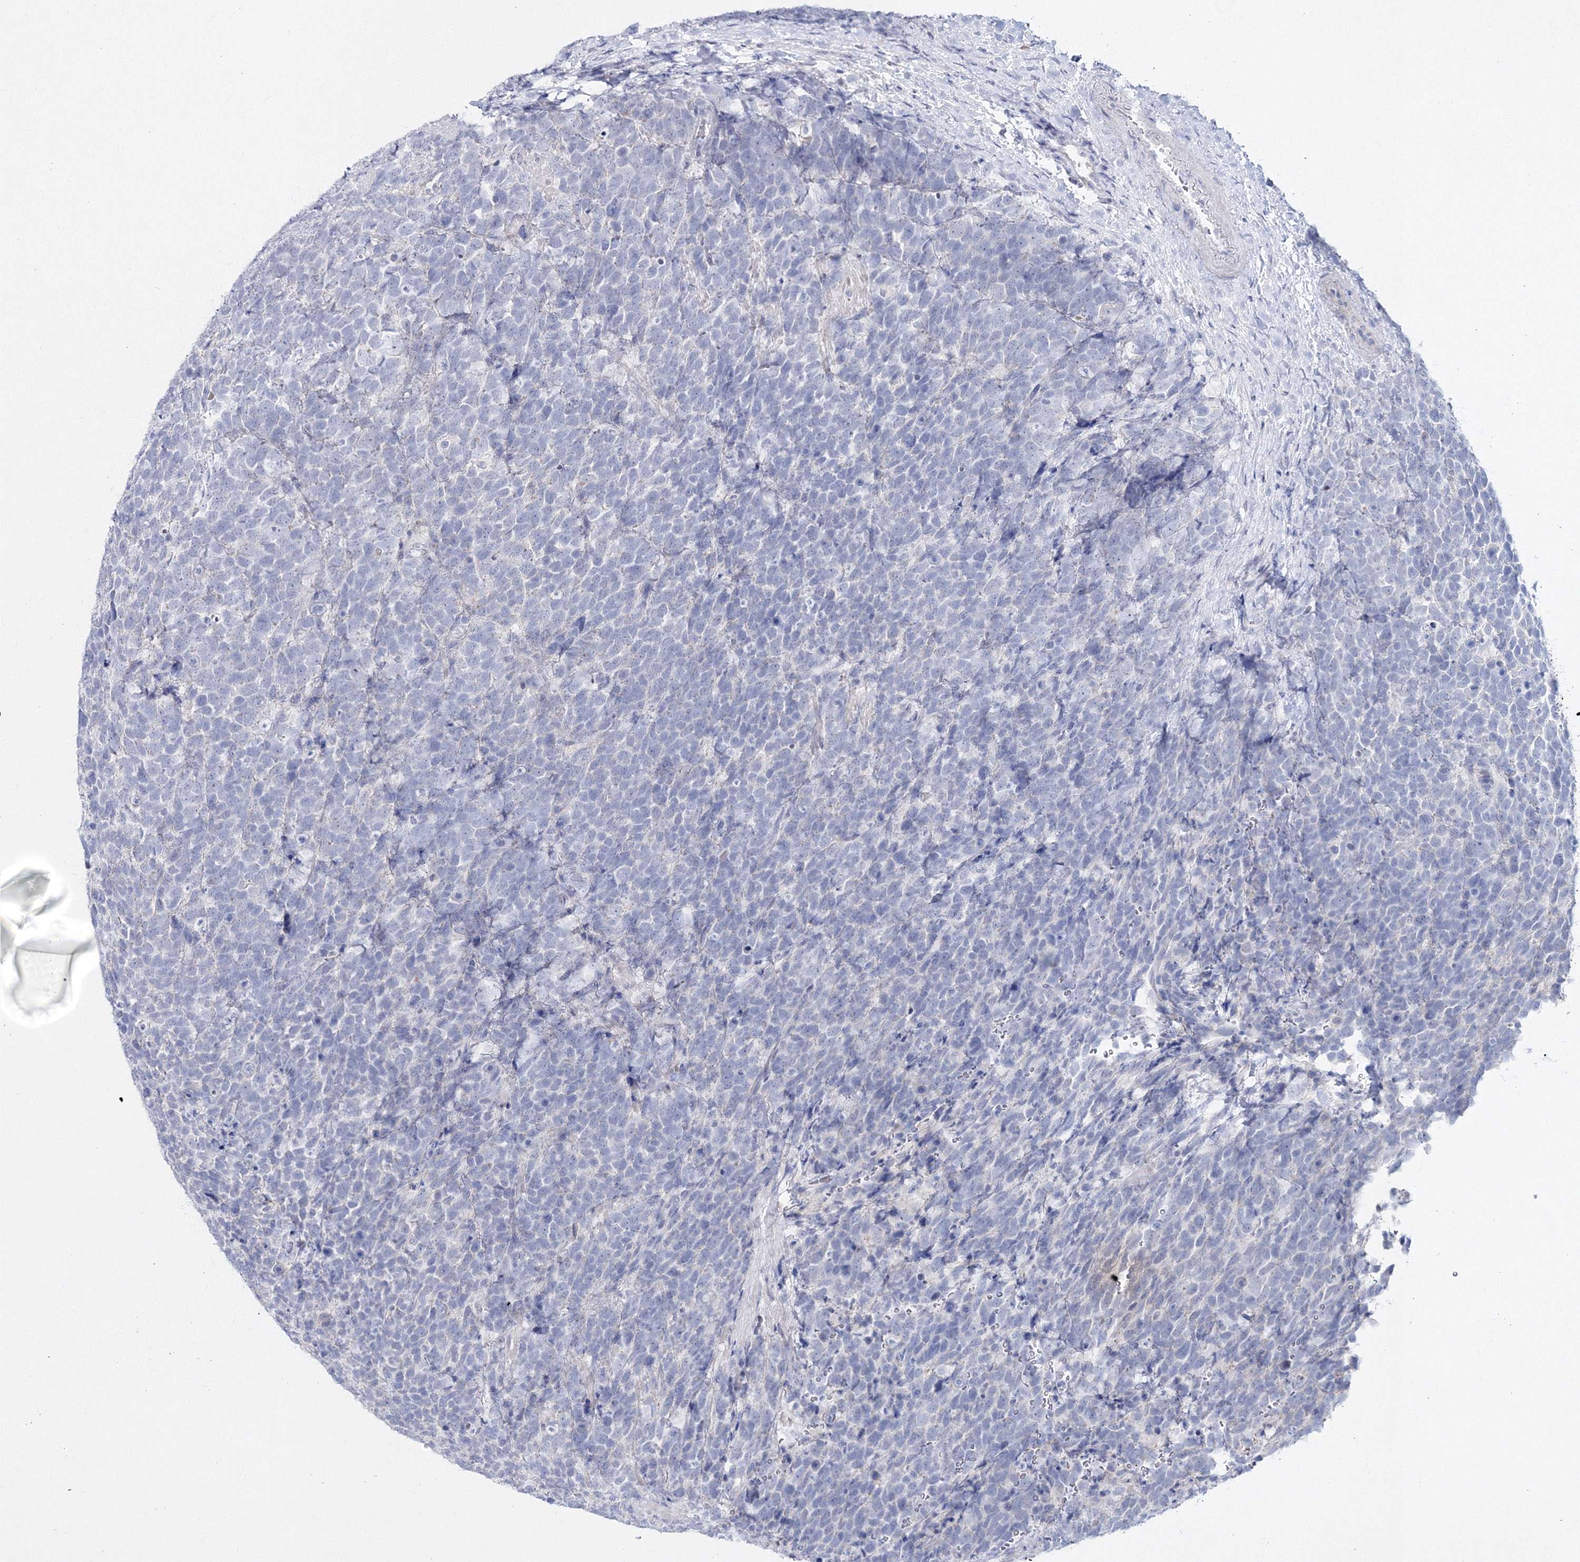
{"staining": {"intensity": "negative", "quantity": "none", "location": "none"}, "tissue": "urothelial cancer", "cell_type": "Tumor cells", "image_type": "cancer", "snomed": [{"axis": "morphology", "description": "Urothelial carcinoma, High grade"}, {"axis": "topography", "description": "Urinary bladder"}], "caption": "Tumor cells are negative for brown protein staining in urothelial cancer. (Brightfield microscopy of DAB (3,3'-diaminobenzidine) immunohistochemistry (IHC) at high magnification).", "gene": "NEU4", "patient": {"sex": "female", "age": 82}}